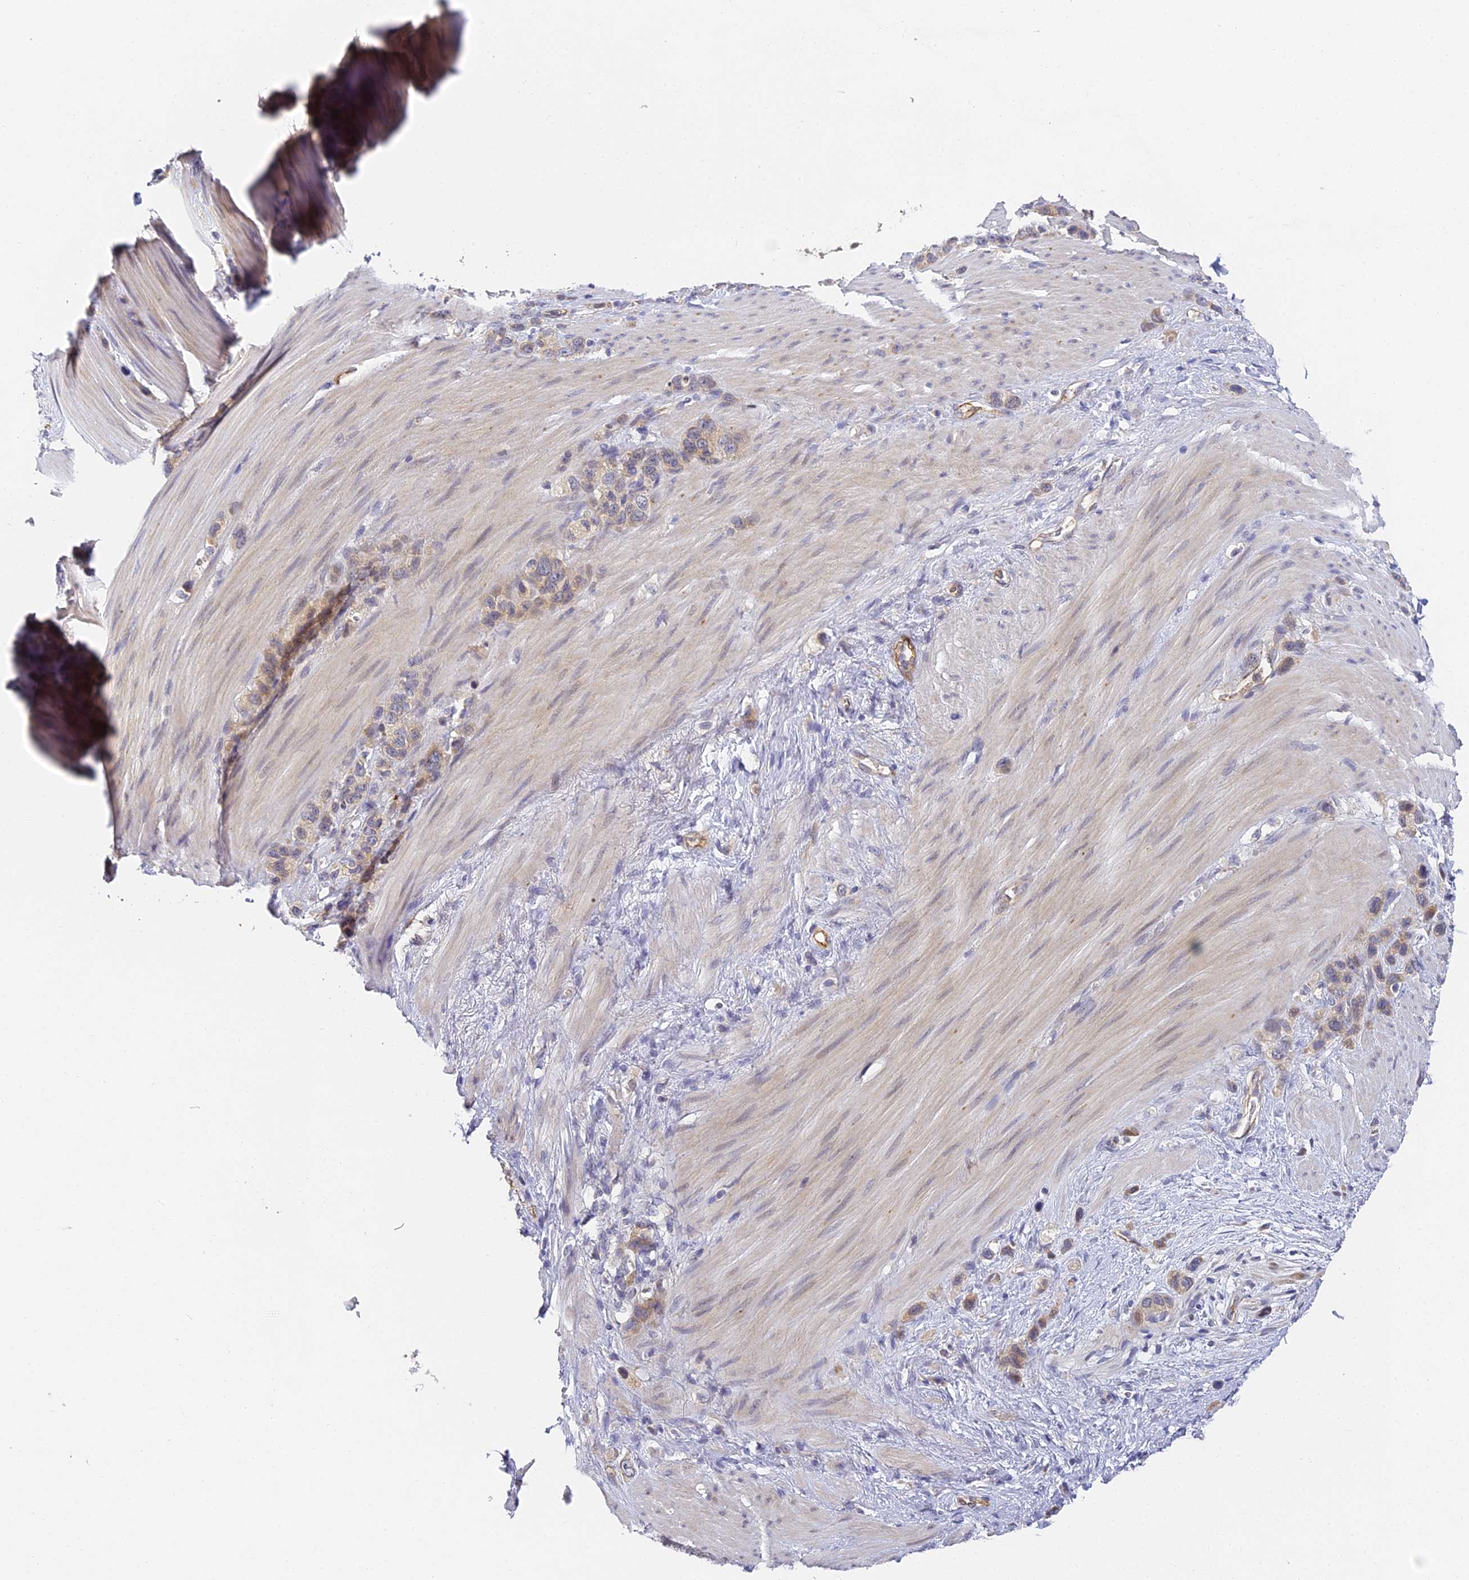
{"staining": {"intensity": "weak", "quantity": "25%-75%", "location": "cytoplasmic/membranous"}, "tissue": "stomach cancer", "cell_type": "Tumor cells", "image_type": "cancer", "snomed": [{"axis": "morphology", "description": "Adenocarcinoma, NOS"}, {"axis": "morphology", "description": "Adenocarcinoma, High grade"}, {"axis": "topography", "description": "Stomach, upper"}, {"axis": "topography", "description": "Stomach, lower"}], "caption": "There is low levels of weak cytoplasmic/membranous positivity in tumor cells of stomach adenocarcinoma (high-grade), as demonstrated by immunohistochemical staining (brown color).", "gene": "DNAAF10", "patient": {"sex": "female", "age": 65}}